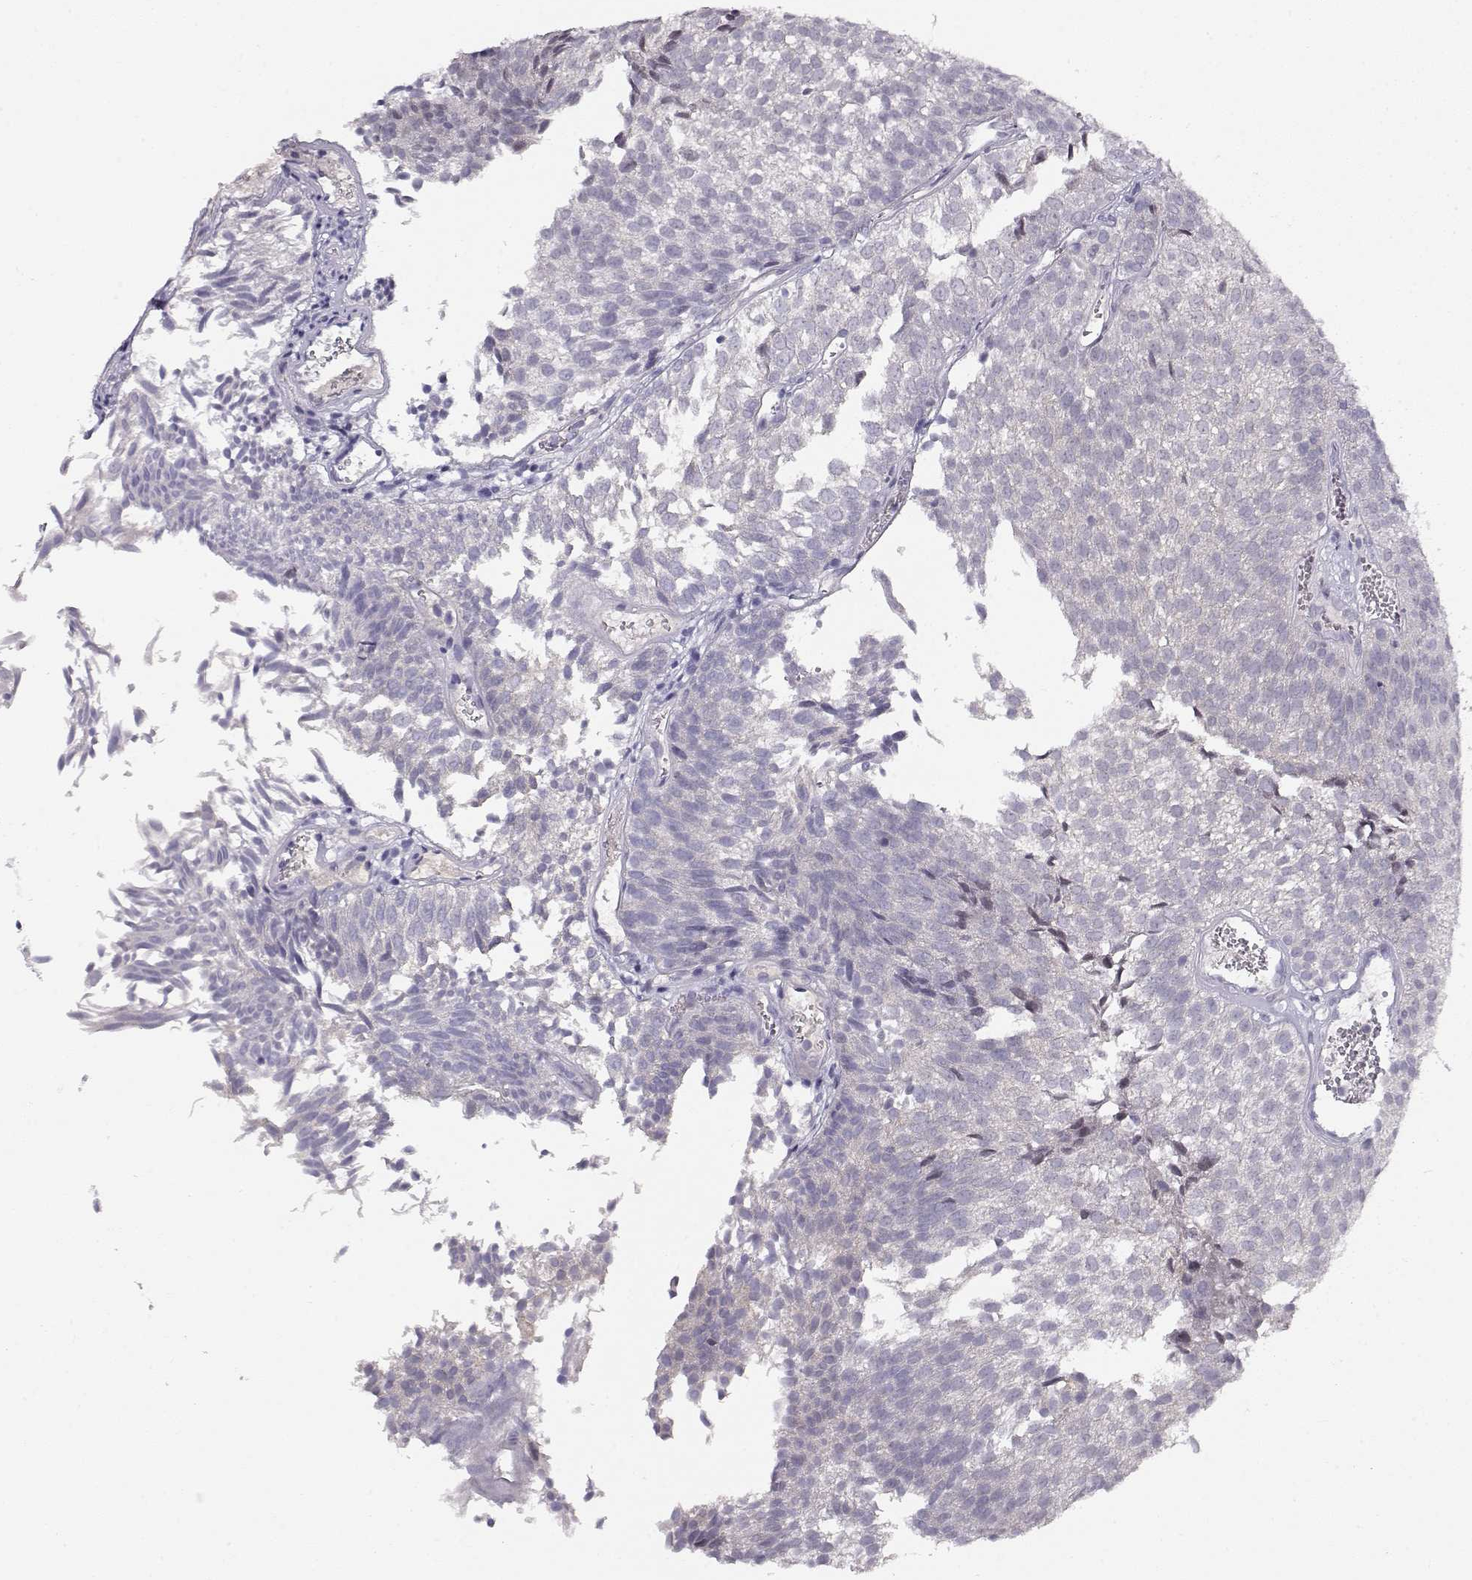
{"staining": {"intensity": "negative", "quantity": "none", "location": "none"}, "tissue": "urothelial cancer", "cell_type": "Tumor cells", "image_type": "cancer", "snomed": [{"axis": "morphology", "description": "Urothelial carcinoma, Low grade"}, {"axis": "topography", "description": "Urinary bladder"}], "caption": "DAB immunohistochemical staining of human urothelial cancer reveals no significant expression in tumor cells. (DAB immunohistochemistry (IHC), high magnification).", "gene": "CRX", "patient": {"sex": "male", "age": 52}}